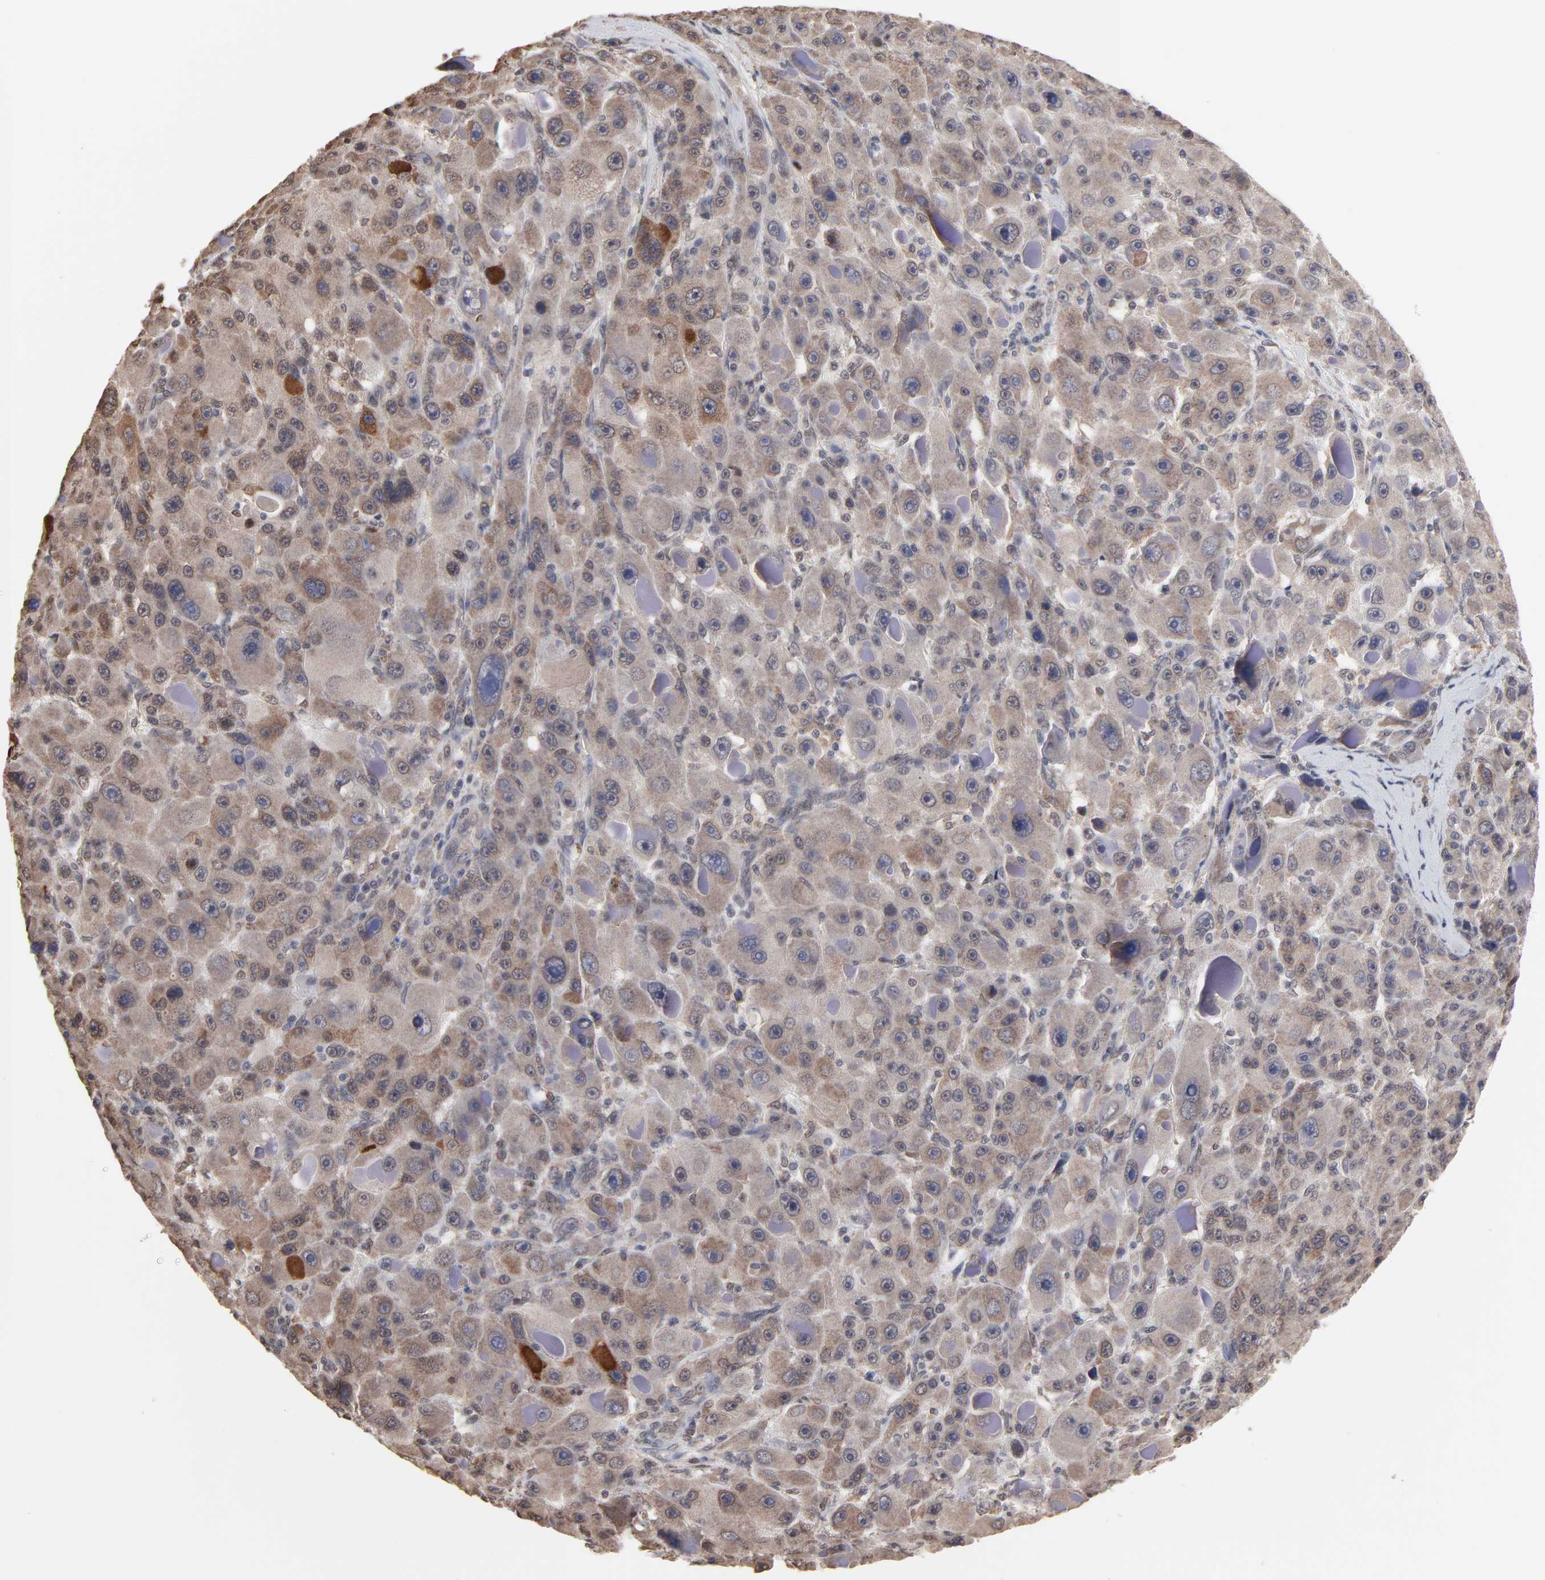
{"staining": {"intensity": "weak", "quantity": "25%-75%", "location": "cytoplasmic/membranous"}, "tissue": "liver cancer", "cell_type": "Tumor cells", "image_type": "cancer", "snomed": [{"axis": "morphology", "description": "Carcinoma, Hepatocellular, NOS"}, {"axis": "topography", "description": "Liver"}], "caption": "Immunohistochemical staining of liver hepatocellular carcinoma demonstrates low levels of weak cytoplasmic/membranous protein staining in approximately 25%-75% of tumor cells.", "gene": "CHM", "patient": {"sex": "male", "age": 76}}